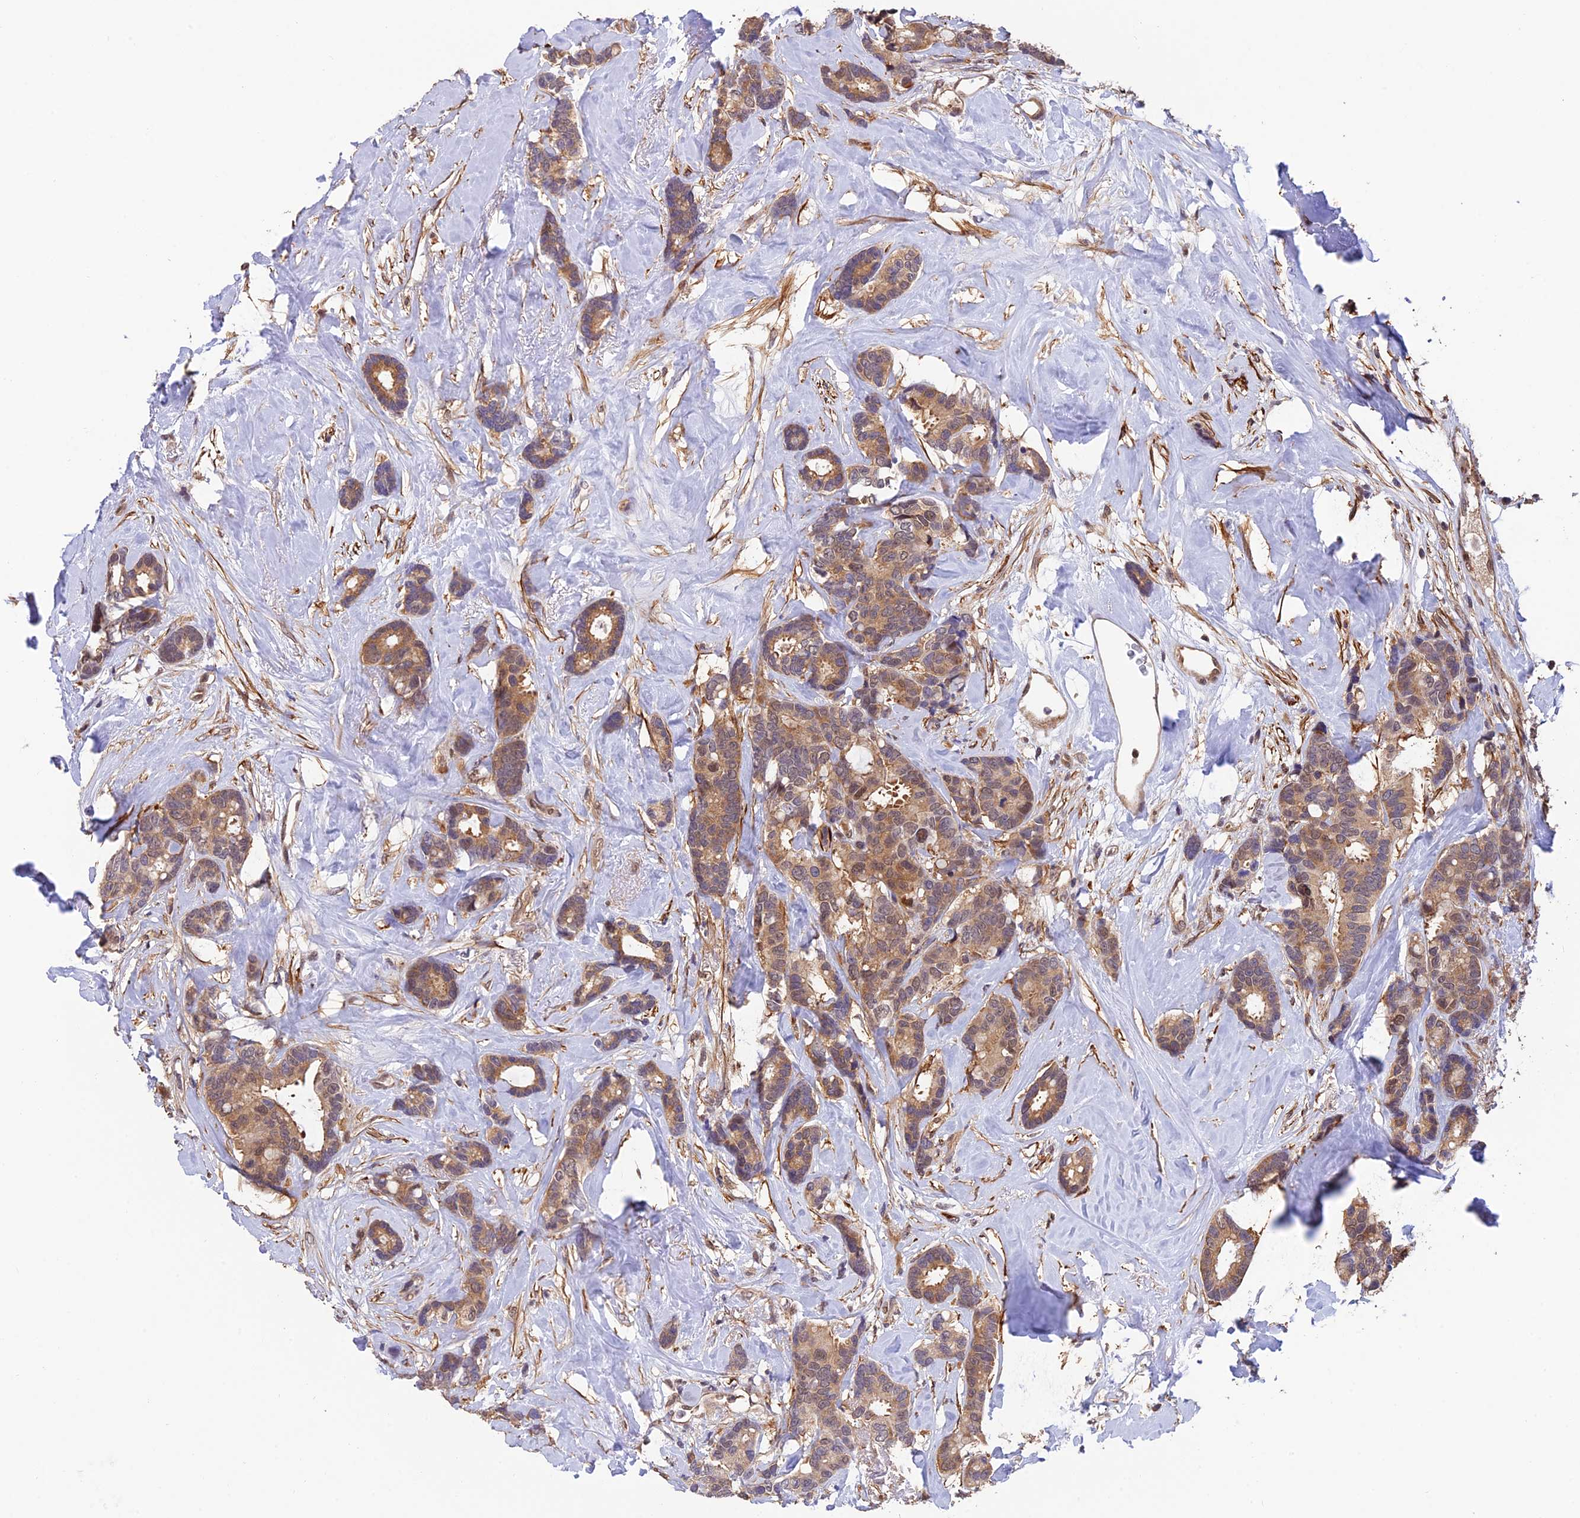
{"staining": {"intensity": "moderate", "quantity": ">75%", "location": "cytoplasmic/membranous"}, "tissue": "breast cancer", "cell_type": "Tumor cells", "image_type": "cancer", "snomed": [{"axis": "morphology", "description": "Duct carcinoma"}, {"axis": "topography", "description": "Breast"}], "caption": "The micrograph reveals immunohistochemical staining of breast cancer (intraductal carcinoma). There is moderate cytoplasmic/membranous staining is identified in approximately >75% of tumor cells. (DAB (3,3'-diaminobenzidine) IHC with brightfield microscopy, high magnification).", "gene": "PSMB3", "patient": {"sex": "female", "age": 87}}